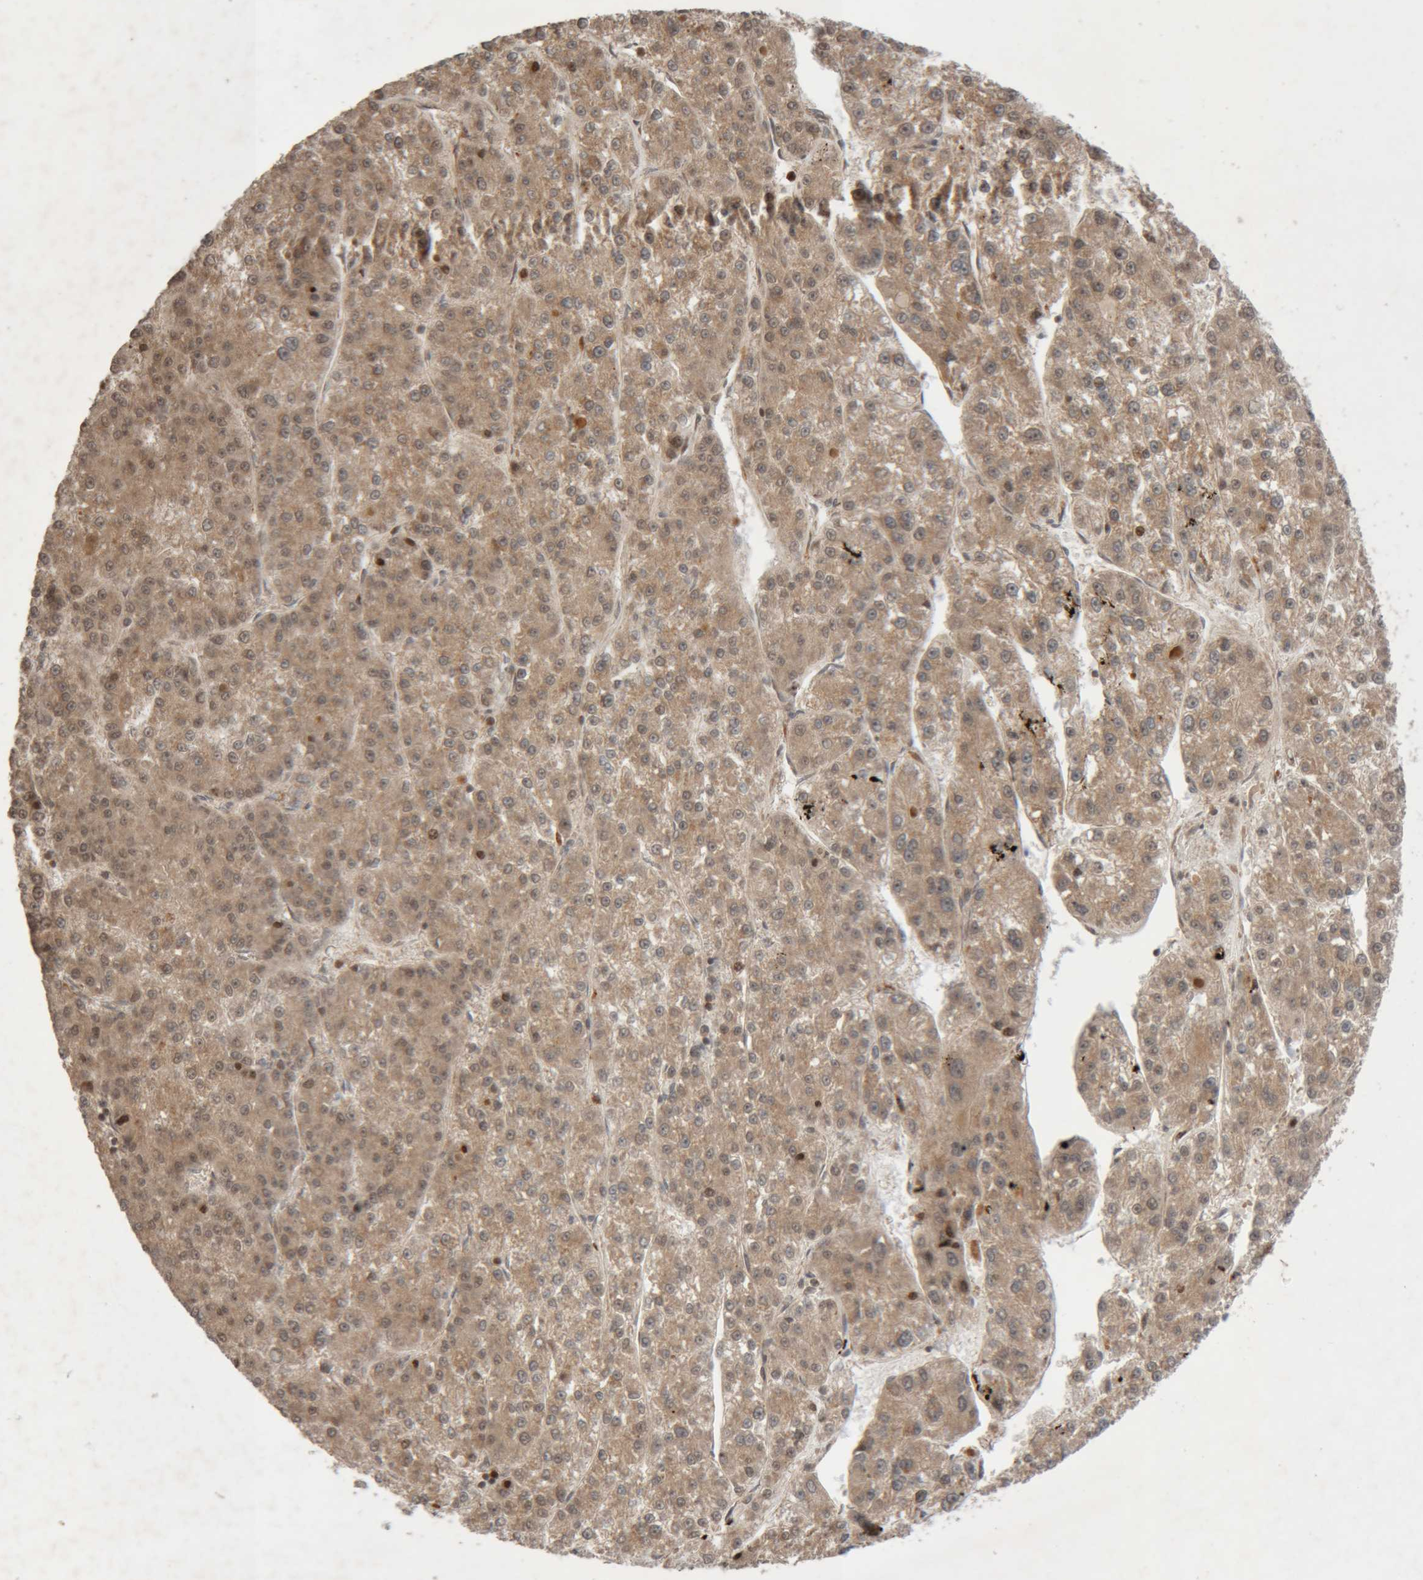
{"staining": {"intensity": "moderate", "quantity": ">75%", "location": "cytoplasmic/membranous"}, "tissue": "liver cancer", "cell_type": "Tumor cells", "image_type": "cancer", "snomed": [{"axis": "morphology", "description": "Carcinoma, Hepatocellular, NOS"}, {"axis": "topography", "description": "Liver"}], "caption": "Immunohistochemical staining of human liver cancer demonstrates medium levels of moderate cytoplasmic/membranous positivity in approximately >75% of tumor cells.", "gene": "KIF21B", "patient": {"sex": "female", "age": 73}}